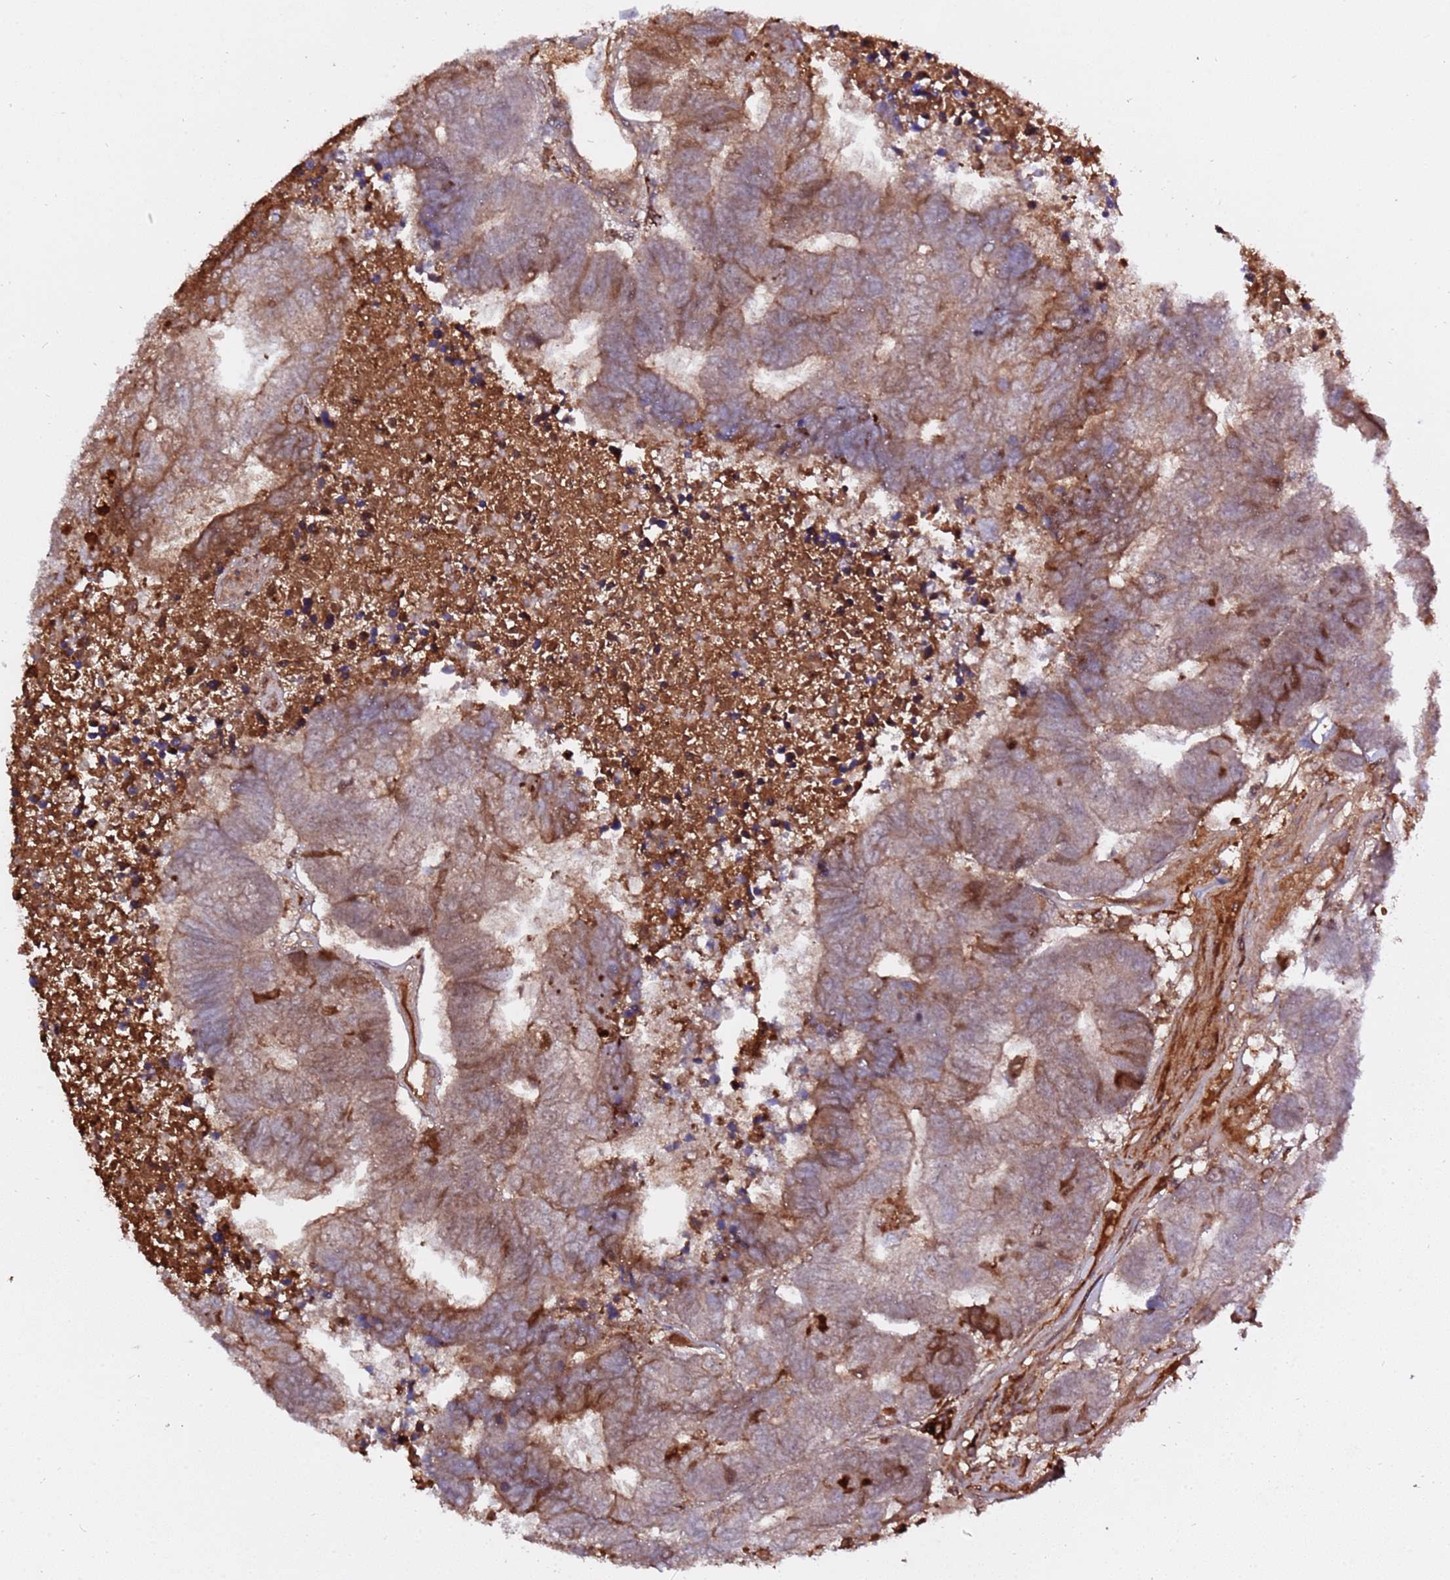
{"staining": {"intensity": "moderate", "quantity": ">75%", "location": "cytoplasmic/membranous"}, "tissue": "colorectal cancer", "cell_type": "Tumor cells", "image_type": "cancer", "snomed": [{"axis": "morphology", "description": "Adenocarcinoma, NOS"}, {"axis": "topography", "description": "Colon"}], "caption": "Moderate cytoplasmic/membranous staining is appreciated in about >75% of tumor cells in colorectal cancer.", "gene": "ZNF624", "patient": {"sex": "female", "age": 48}}